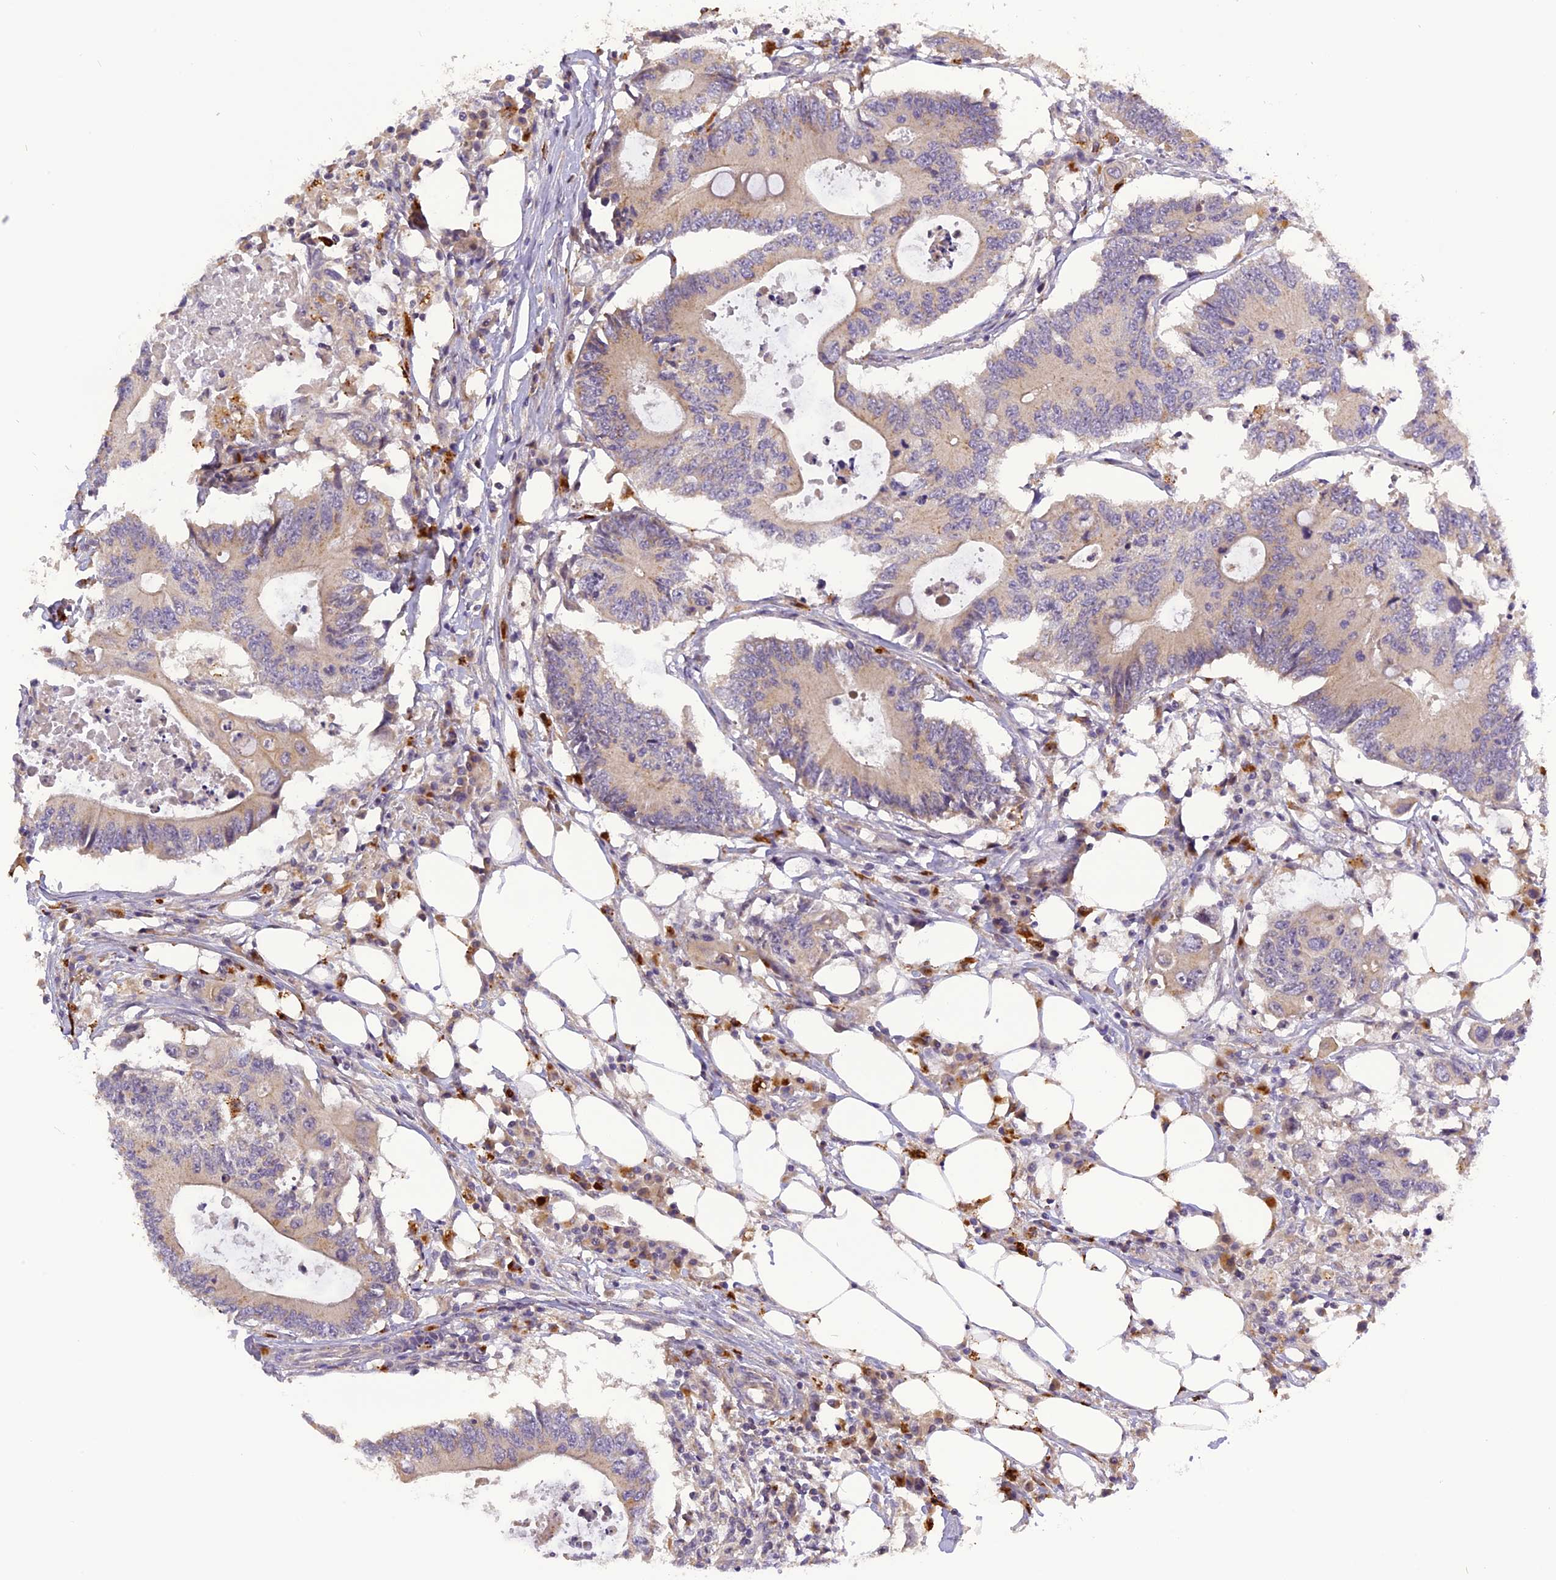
{"staining": {"intensity": "weak", "quantity": "<25%", "location": "cytoplasmic/membranous"}, "tissue": "colorectal cancer", "cell_type": "Tumor cells", "image_type": "cancer", "snomed": [{"axis": "morphology", "description": "Adenocarcinoma, NOS"}, {"axis": "topography", "description": "Colon"}], "caption": "Colorectal adenocarcinoma stained for a protein using IHC displays no positivity tumor cells.", "gene": "FNIP2", "patient": {"sex": "male", "age": 71}}